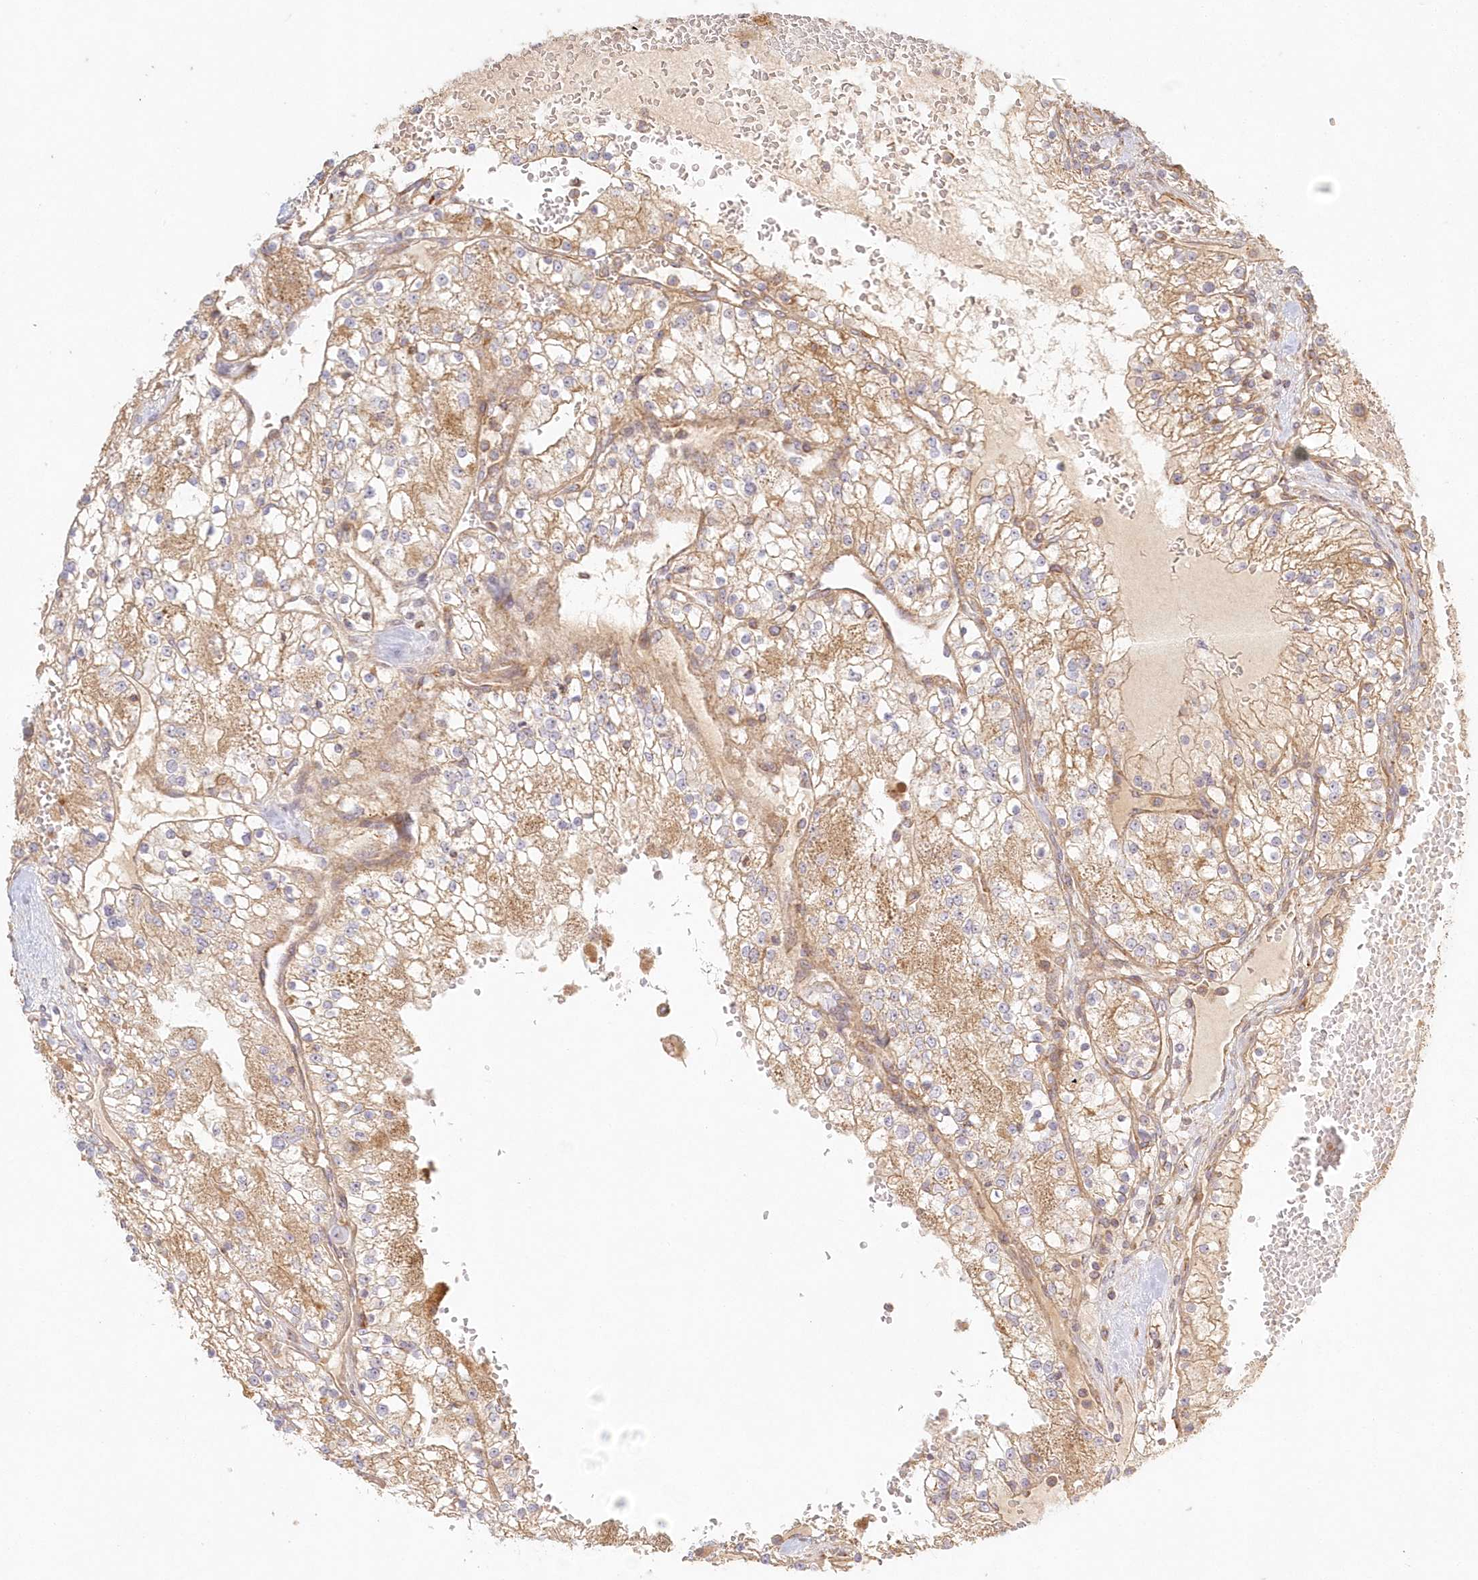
{"staining": {"intensity": "moderate", "quantity": ">75%", "location": "cytoplasmic/membranous"}, "tissue": "renal cancer", "cell_type": "Tumor cells", "image_type": "cancer", "snomed": [{"axis": "morphology", "description": "Normal tissue, NOS"}, {"axis": "morphology", "description": "Adenocarcinoma, NOS"}, {"axis": "topography", "description": "Kidney"}], "caption": "High-magnification brightfield microscopy of adenocarcinoma (renal) stained with DAB (3,3'-diaminobenzidine) (brown) and counterstained with hematoxylin (blue). tumor cells exhibit moderate cytoplasmic/membranous positivity is identified in approximately>75% of cells.", "gene": "KIAA0232", "patient": {"sex": "male", "age": 68}}